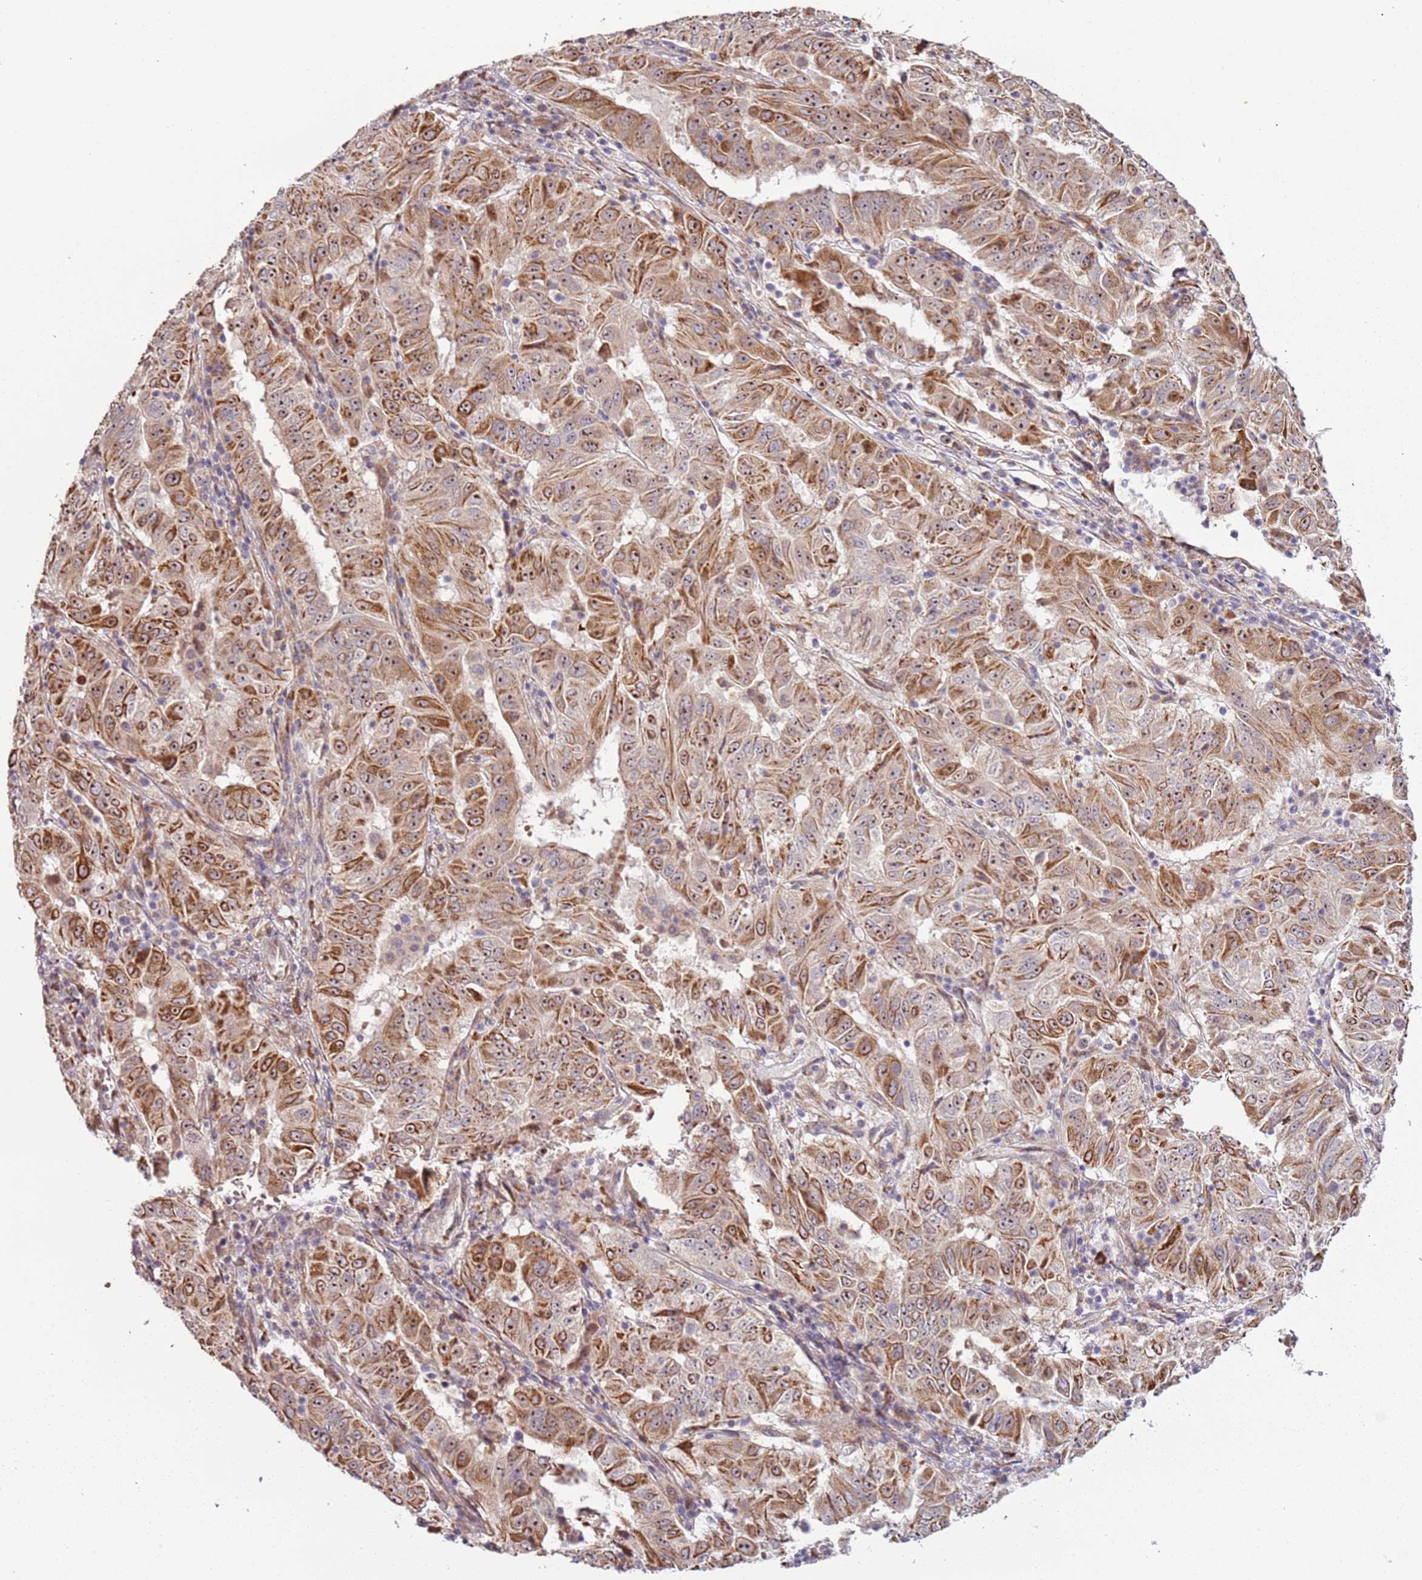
{"staining": {"intensity": "moderate", "quantity": ">75%", "location": "cytoplasmic/membranous,nuclear"}, "tissue": "pancreatic cancer", "cell_type": "Tumor cells", "image_type": "cancer", "snomed": [{"axis": "morphology", "description": "Adenocarcinoma, NOS"}, {"axis": "topography", "description": "Pancreas"}], "caption": "The histopathology image demonstrates immunohistochemical staining of pancreatic cancer (adenocarcinoma). There is moderate cytoplasmic/membranous and nuclear positivity is seen in approximately >75% of tumor cells.", "gene": "UCMA", "patient": {"sex": "male", "age": 63}}